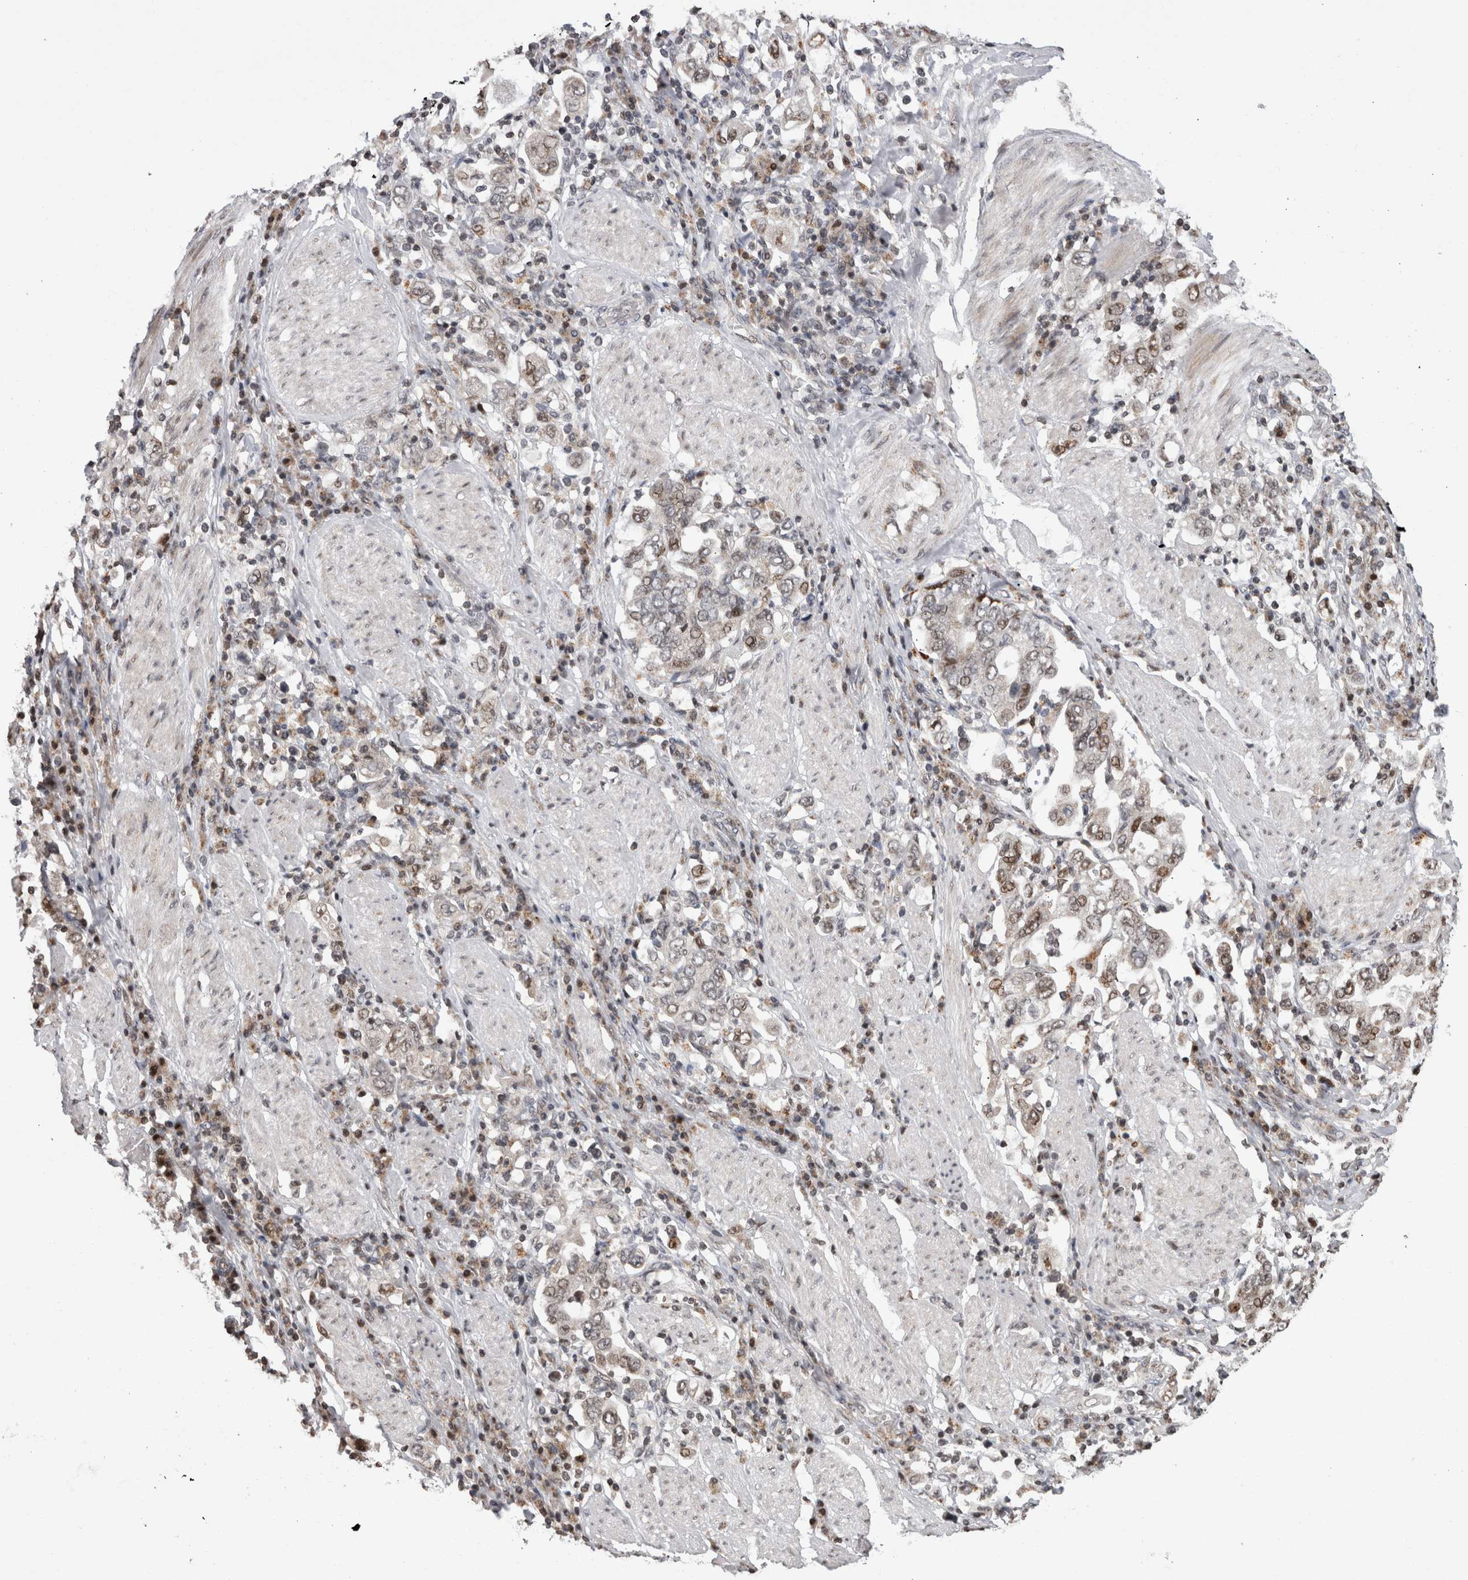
{"staining": {"intensity": "weak", "quantity": "25%-75%", "location": "nuclear"}, "tissue": "stomach cancer", "cell_type": "Tumor cells", "image_type": "cancer", "snomed": [{"axis": "morphology", "description": "Adenocarcinoma, NOS"}, {"axis": "topography", "description": "Stomach, upper"}], "caption": "An IHC histopathology image of neoplastic tissue is shown. Protein staining in brown shows weak nuclear positivity in stomach cancer within tumor cells.", "gene": "ZBTB11", "patient": {"sex": "male", "age": 62}}